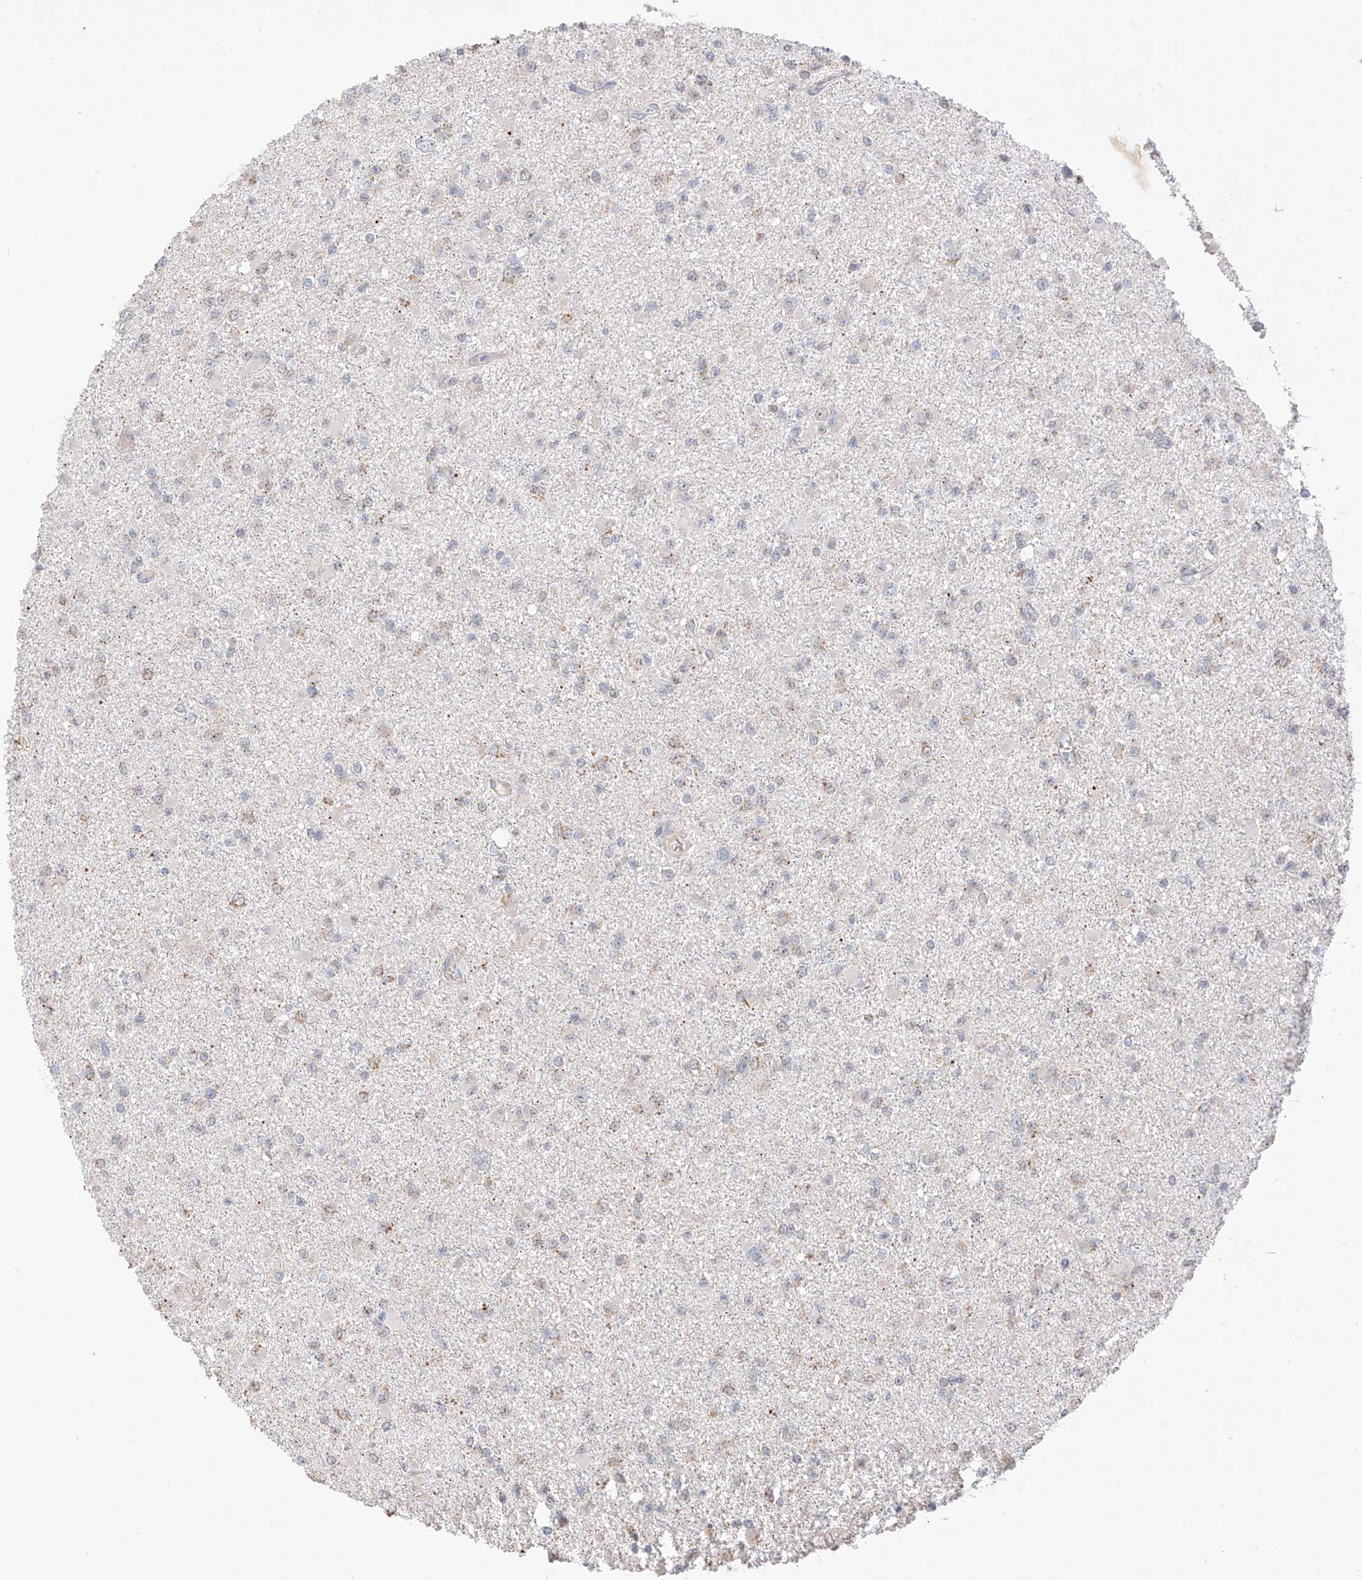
{"staining": {"intensity": "negative", "quantity": "none", "location": "none"}, "tissue": "glioma", "cell_type": "Tumor cells", "image_type": "cancer", "snomed": [{"axis": "morphology", "description": "Glioma, malignant, Low grade"}, {"axis": "topography", "description": "Brain"}], "caption": "DAB (3,3'-diaminobenzidine) immunohistochemical staining of glioma displays no significant staining in tumor cells.", "gene": "LATS1", "patient": {"sex": "female", "age": 22}}